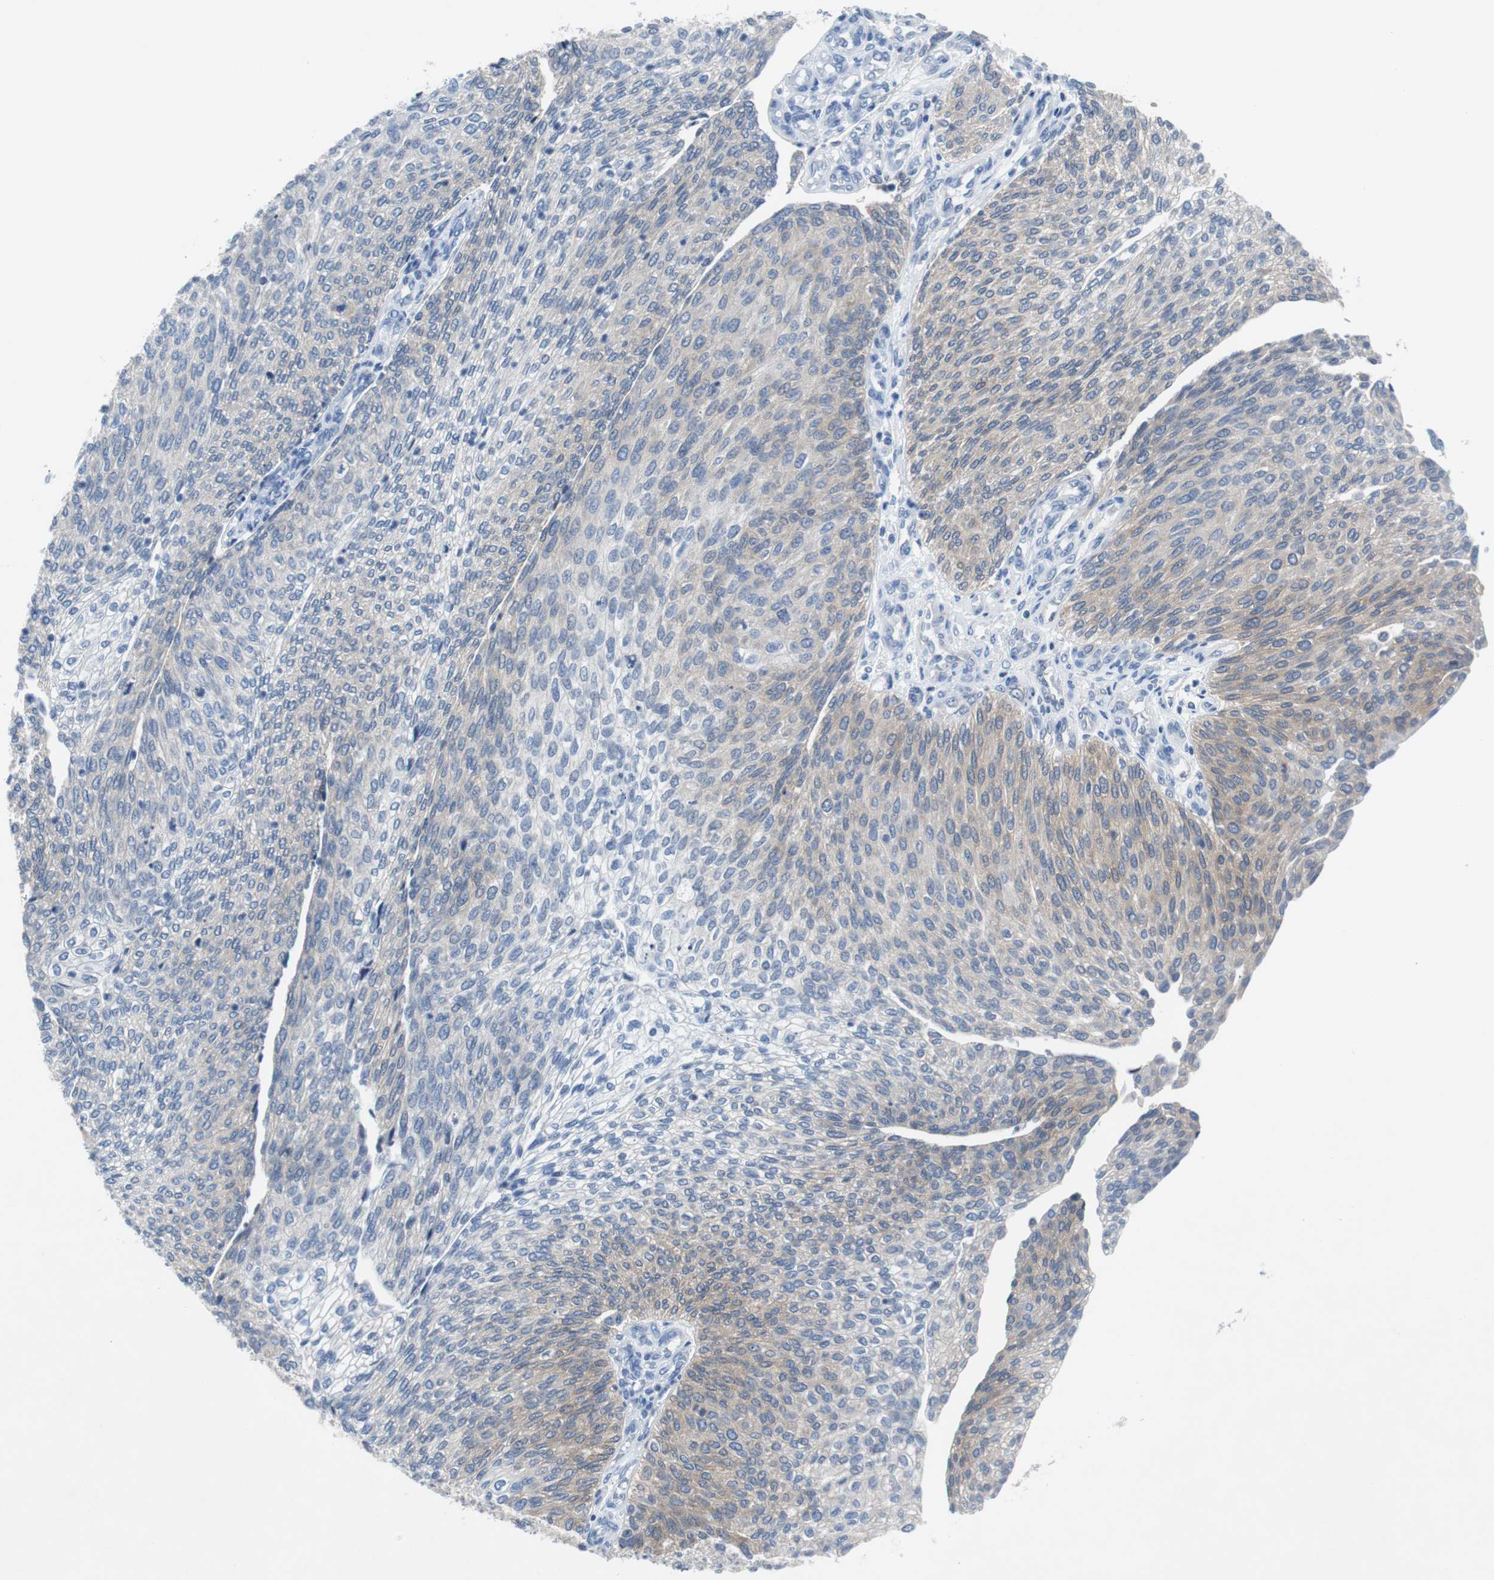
{"staining": {"intensity": "weak", "quantity": "25%-75%", "location": "cytoplasmic/membranous"}, "tissue": "urothelial cancer", "cell_type": "Tumor cells", "image_type": "cancer", "snomed": [{"axis": "morphology", "description": "Urothelial carcinoma, Low grade"}, {"axis": "topography", "description": "Urinary bladder"}], "caption": "Weak cytoplasmic/membranous expression for a protein is identified in about 25%-75% of tumor cells of low-grade urothelial carcinoma using IHC.", "gene": "EEF2K", "patient": {"sex": "female", "age": 79}}